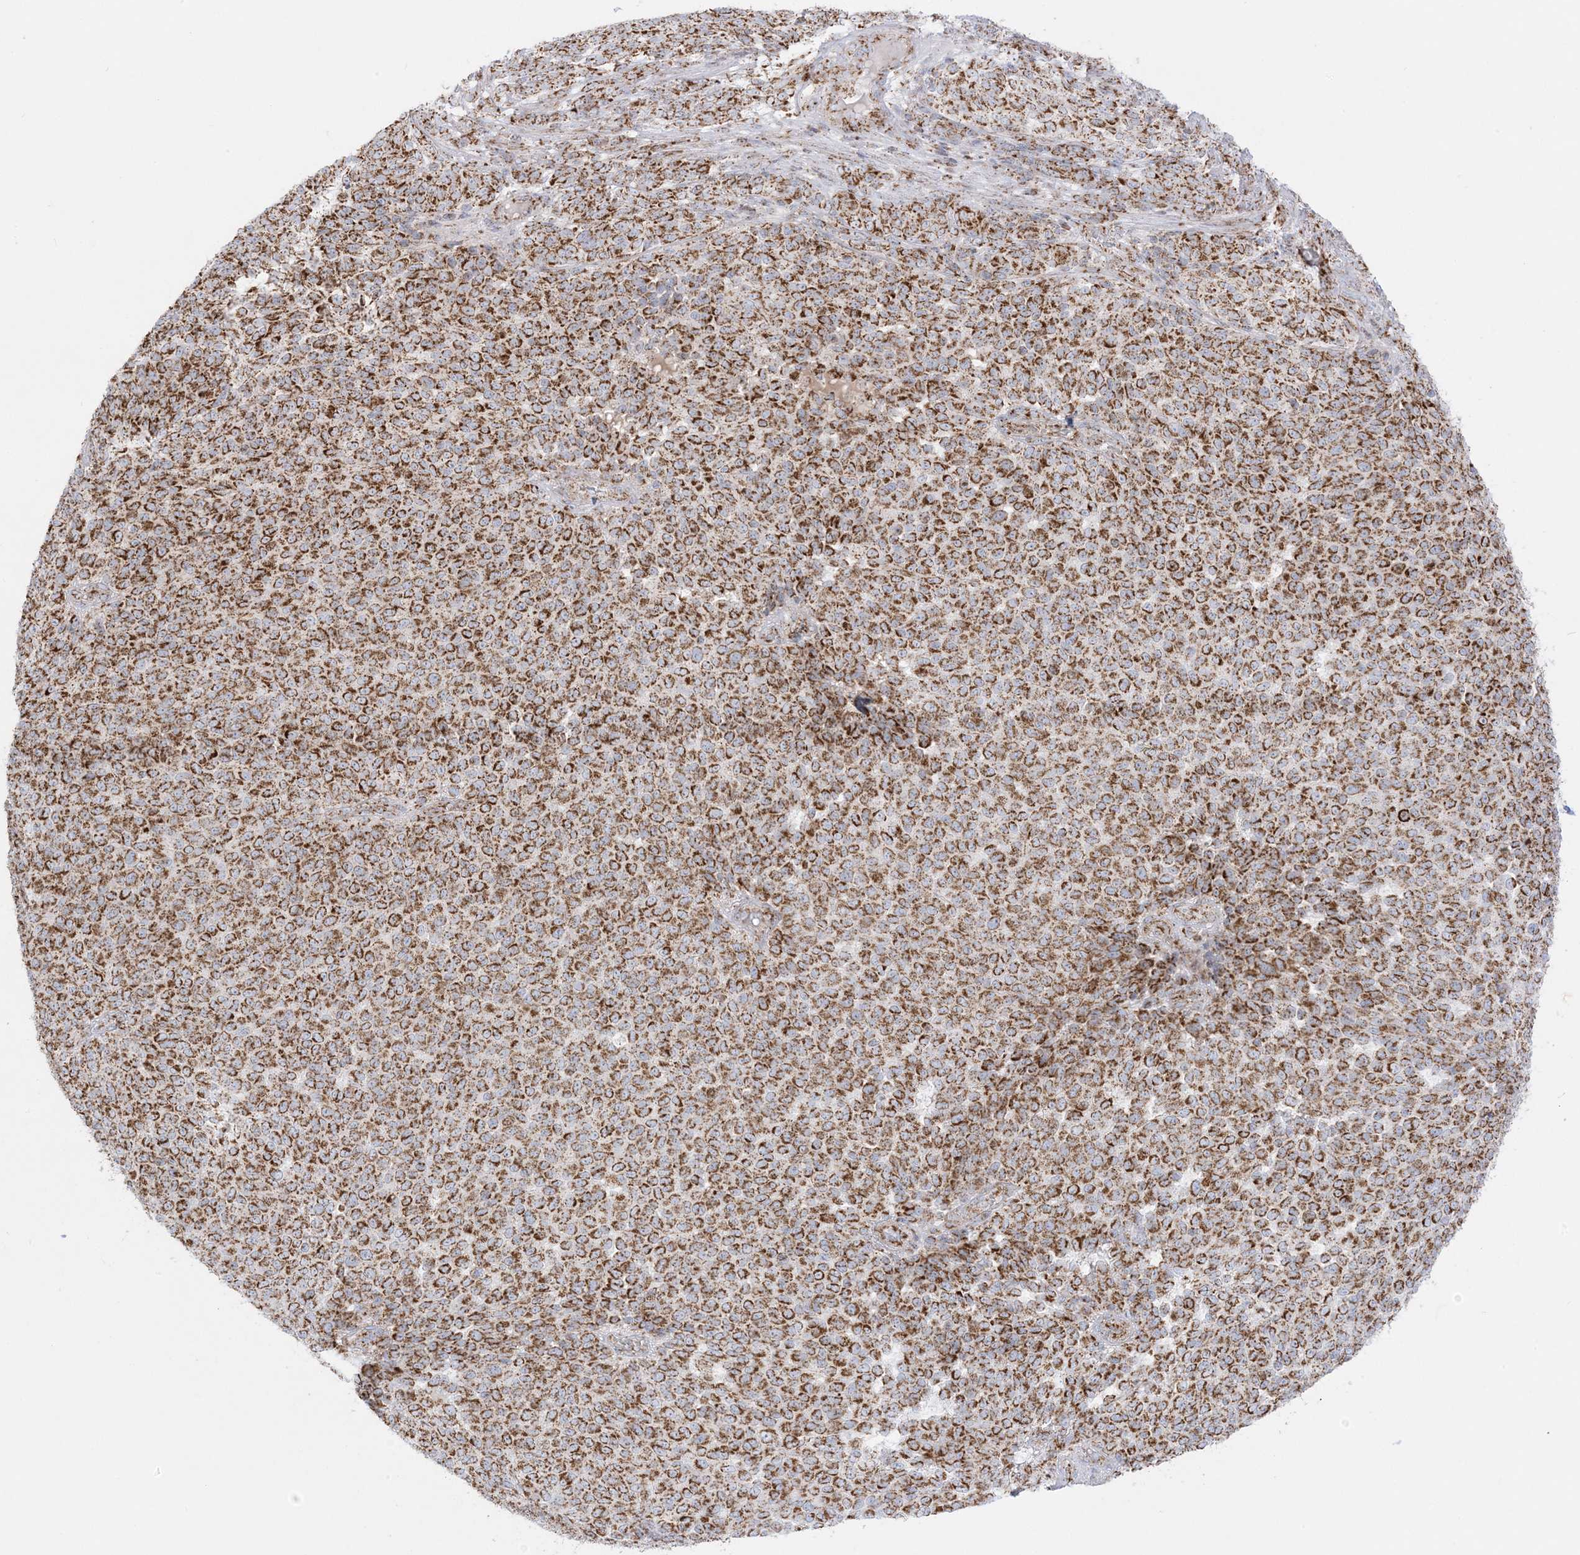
{"staining": {"intensity": "strong", "quantity": ">75%", "location": "cytoplasmic/membranous"}, "tissue": "melanoma", "cell_type": "Tumor cells", "image_type": "cancer", "snomed": [{"axis": "morphology", "description": "Malignant melanoma, NOS"}, {"axis": "topography", "description": "Skin"}], "caption": "This histopathology image reveals immunohistochemistry staining of melanoma, with high strong cytoplasmic/membranous positivity in approximately >75% of tumor cells.", "gene": "MRPS36", "patient": {"sex": "male", "age": 49}}